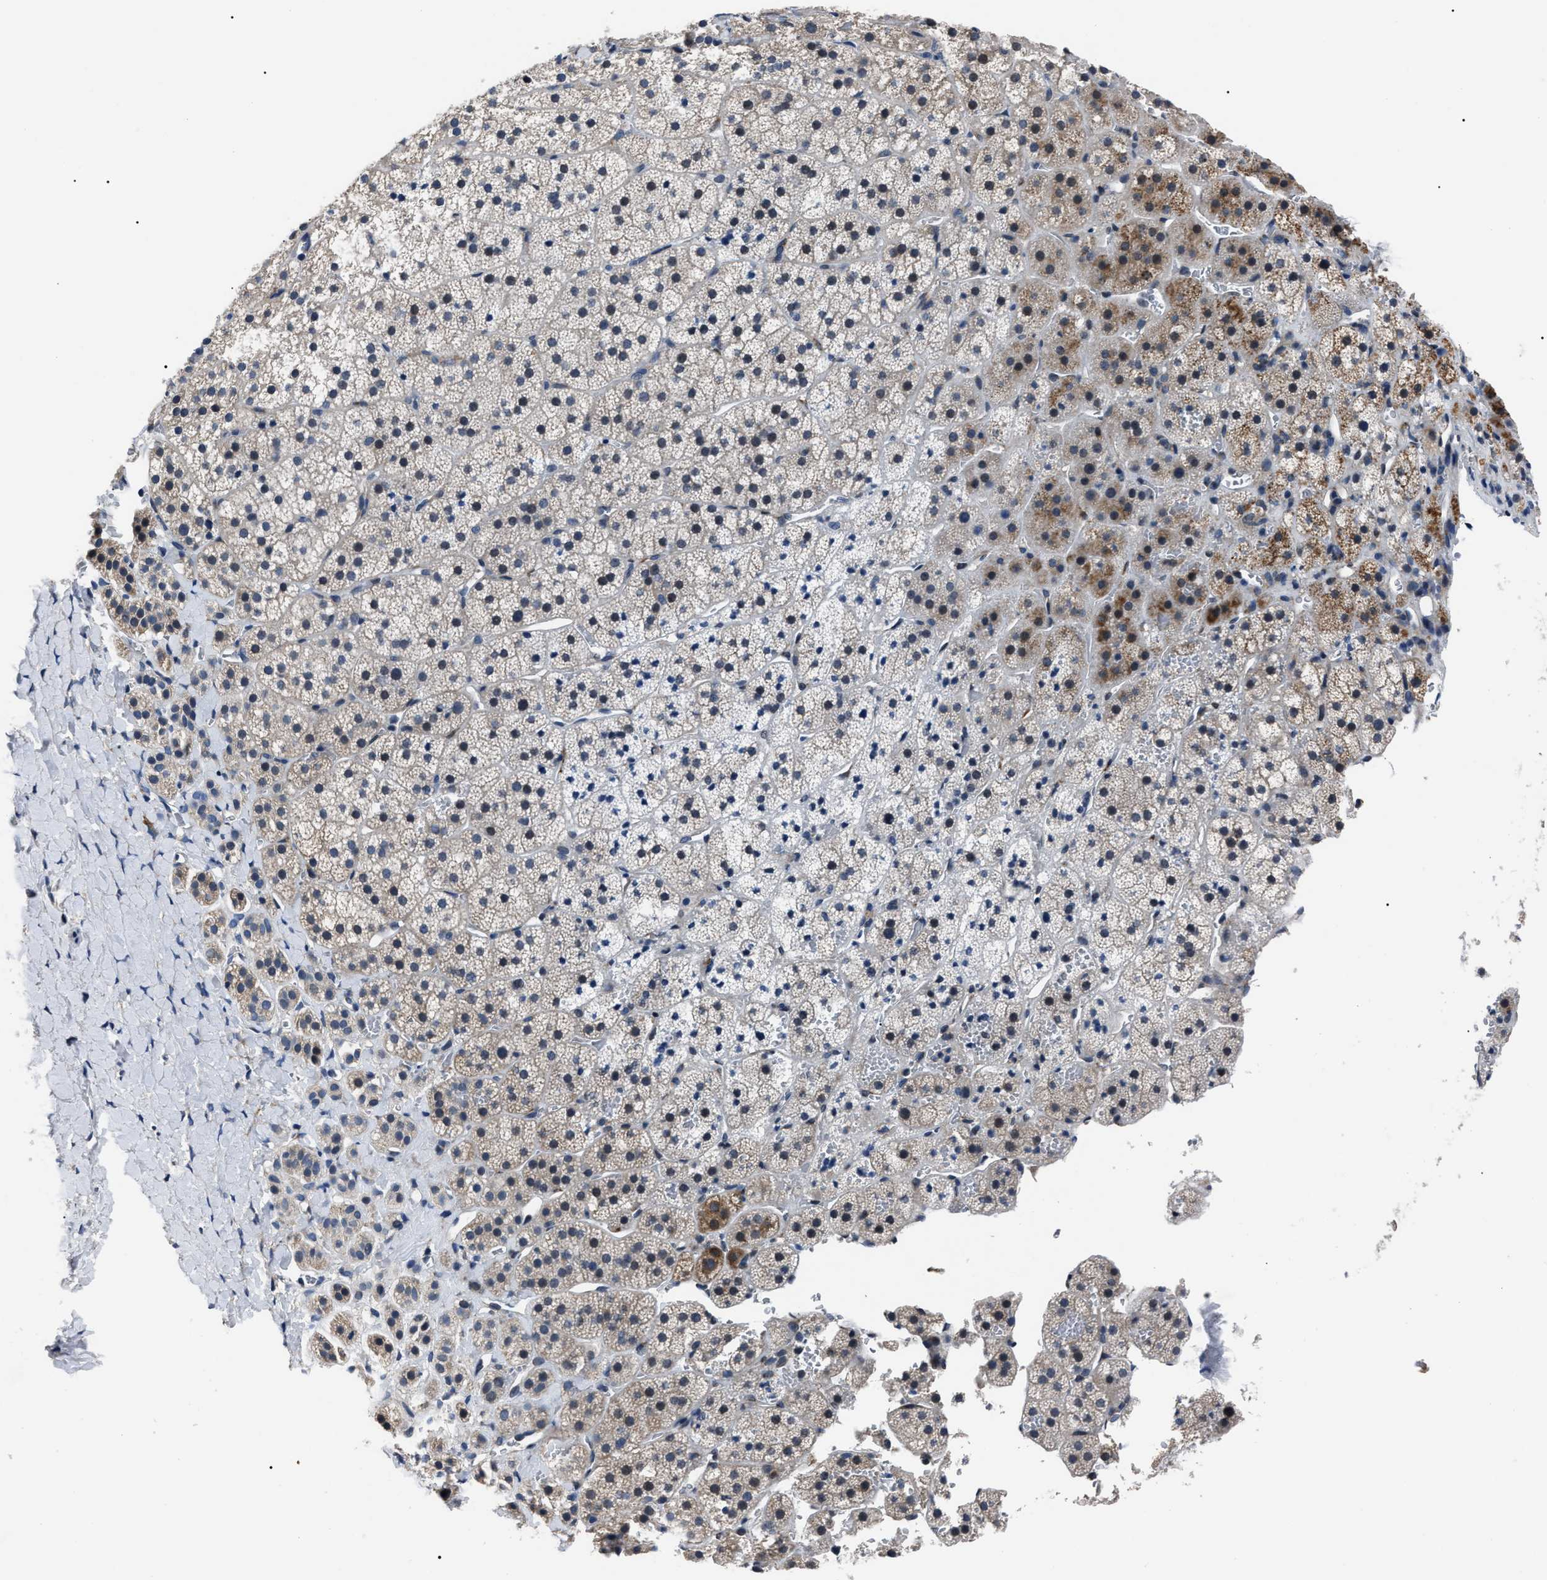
{"staining": {"intensity": "moderate", "quantity": "<25%", "location": "cytoplasmic/membranous"}, "tissue": "adrenal gland", "cell_type": "Glandular cells", "image_type": "normal", "snomed": [{"axis": "morphology", "description": "Normal tissue, NOS"}, {"axis": "topography", "description": "Adrenal gland"}], "caption": "High-power microscopy captured an immunohistochemistry (IHC) micrograph of benign adrenal gland, revealing moderate cytoplasmic/membranous positivity in approximately <25% of glandular cells. The protein is shown in brown color, while the nuclei are stained blue.", "gene": "LRRC14", "patient": {"sex": "female", "age": 44}}